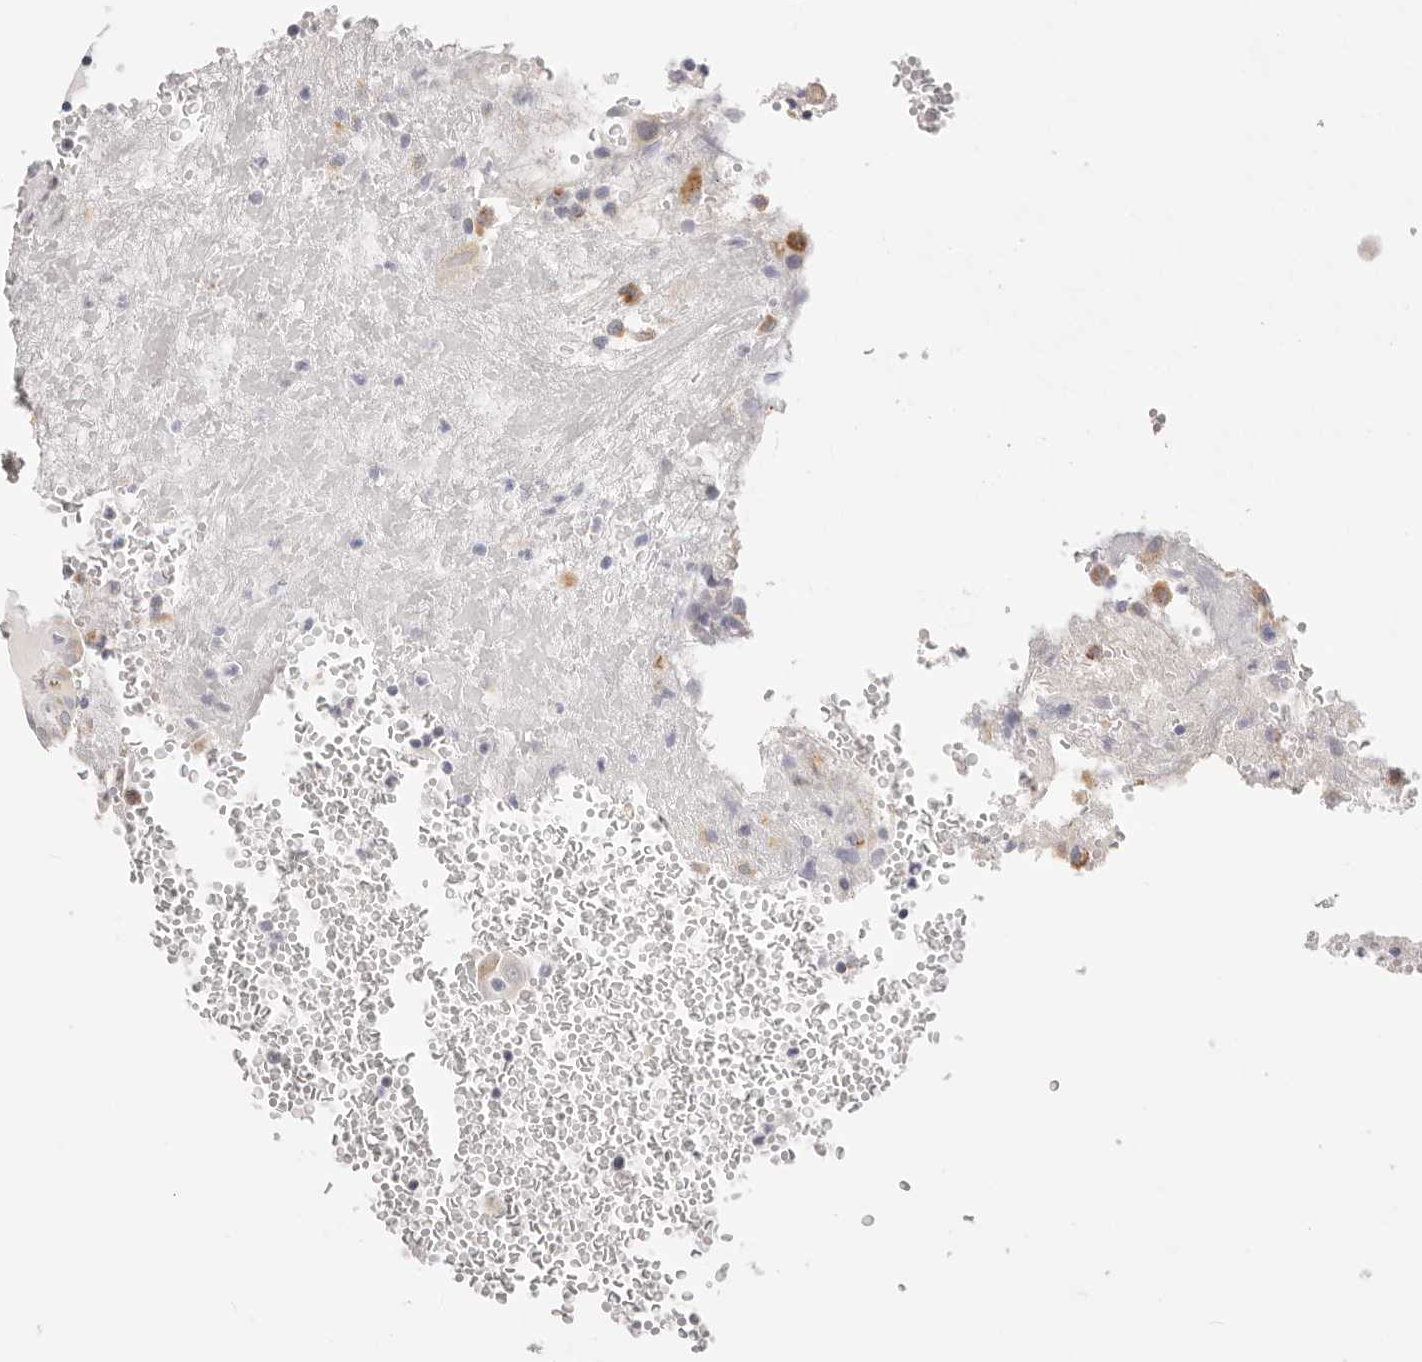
{"staining": {"intensity": "weak", "quantity": "<25%", "location": "cytoplasmic/membranous"}, "tissue": "thyroid cancer", "cell_type": "Tumor cells", "image_type": "cancer", "snomed": [{"axis": "morphology", "description": "Papillary adenocarcinoma, NOS"}, {"axis": "topography", "description": "Thyroid gland"}], "caption": "The histopathology image displays no significant expression in tumor cells of papillary adenocarcinoma (thyroid).", "gene": "STKLD1", "patient": {"sex": "male", "age": 77}}